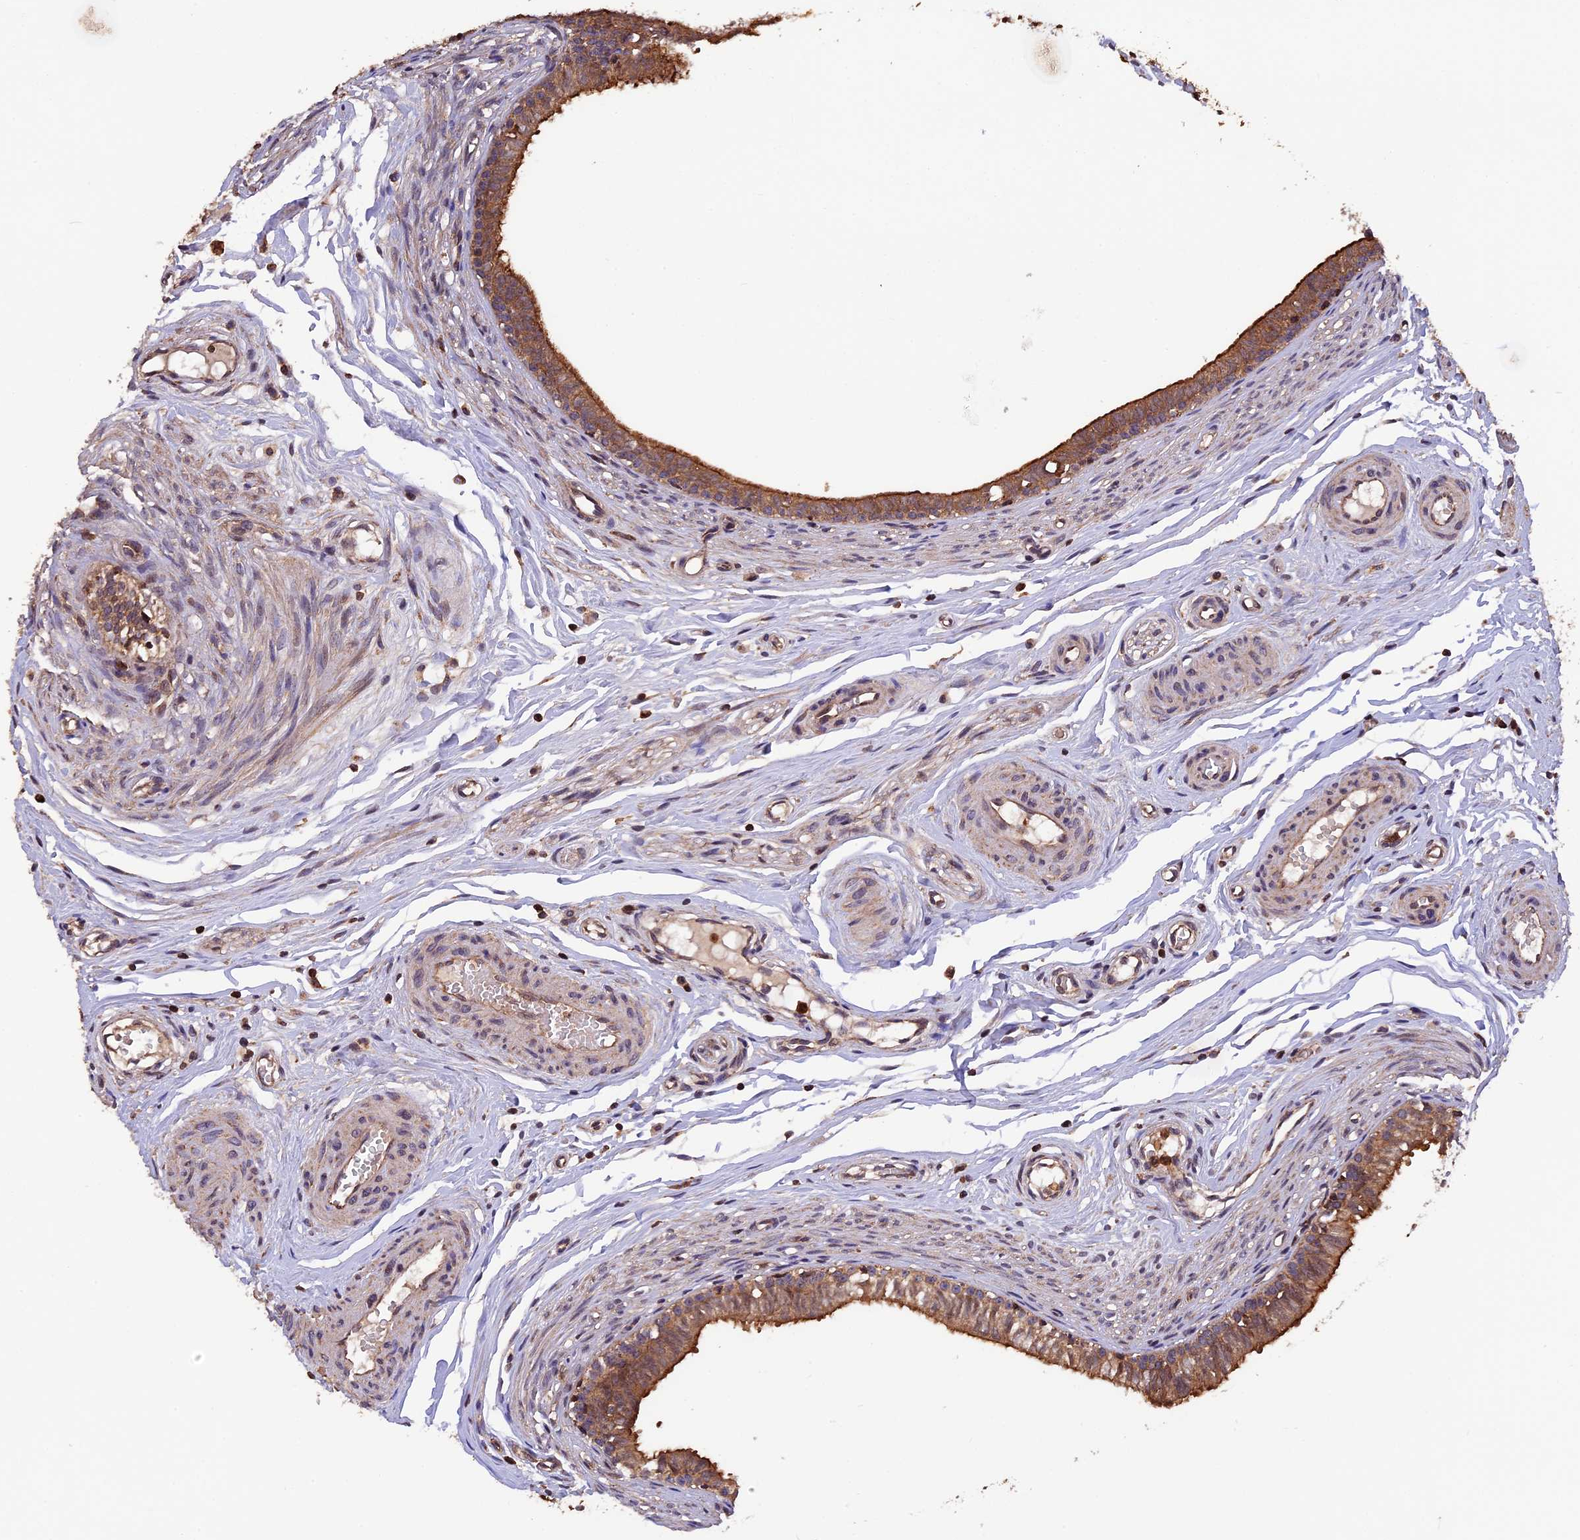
{"staining": {"intensity": "moderate", "quantity": ">75%", "location": "cytoplasmic/membranous"}, "tissue": "epididymis", "cell_type": "Glandular cells", "image_type": "normal", "snomed": [{"axis": "morphology", "description": "Normal tissue, NOS"}, {"axis": "topography", "description": "Epididymis, spermatic cord, NOS"}], "caption": "High-power microscopy captured an immunohistochemistry micrograph of normal epididymis, revealing moderate cytoplasmic/membranous expression in approximately >75% of glandular cells.", "gene": "PKD2L2", "patient": {"sex": "male", "age": 22}}